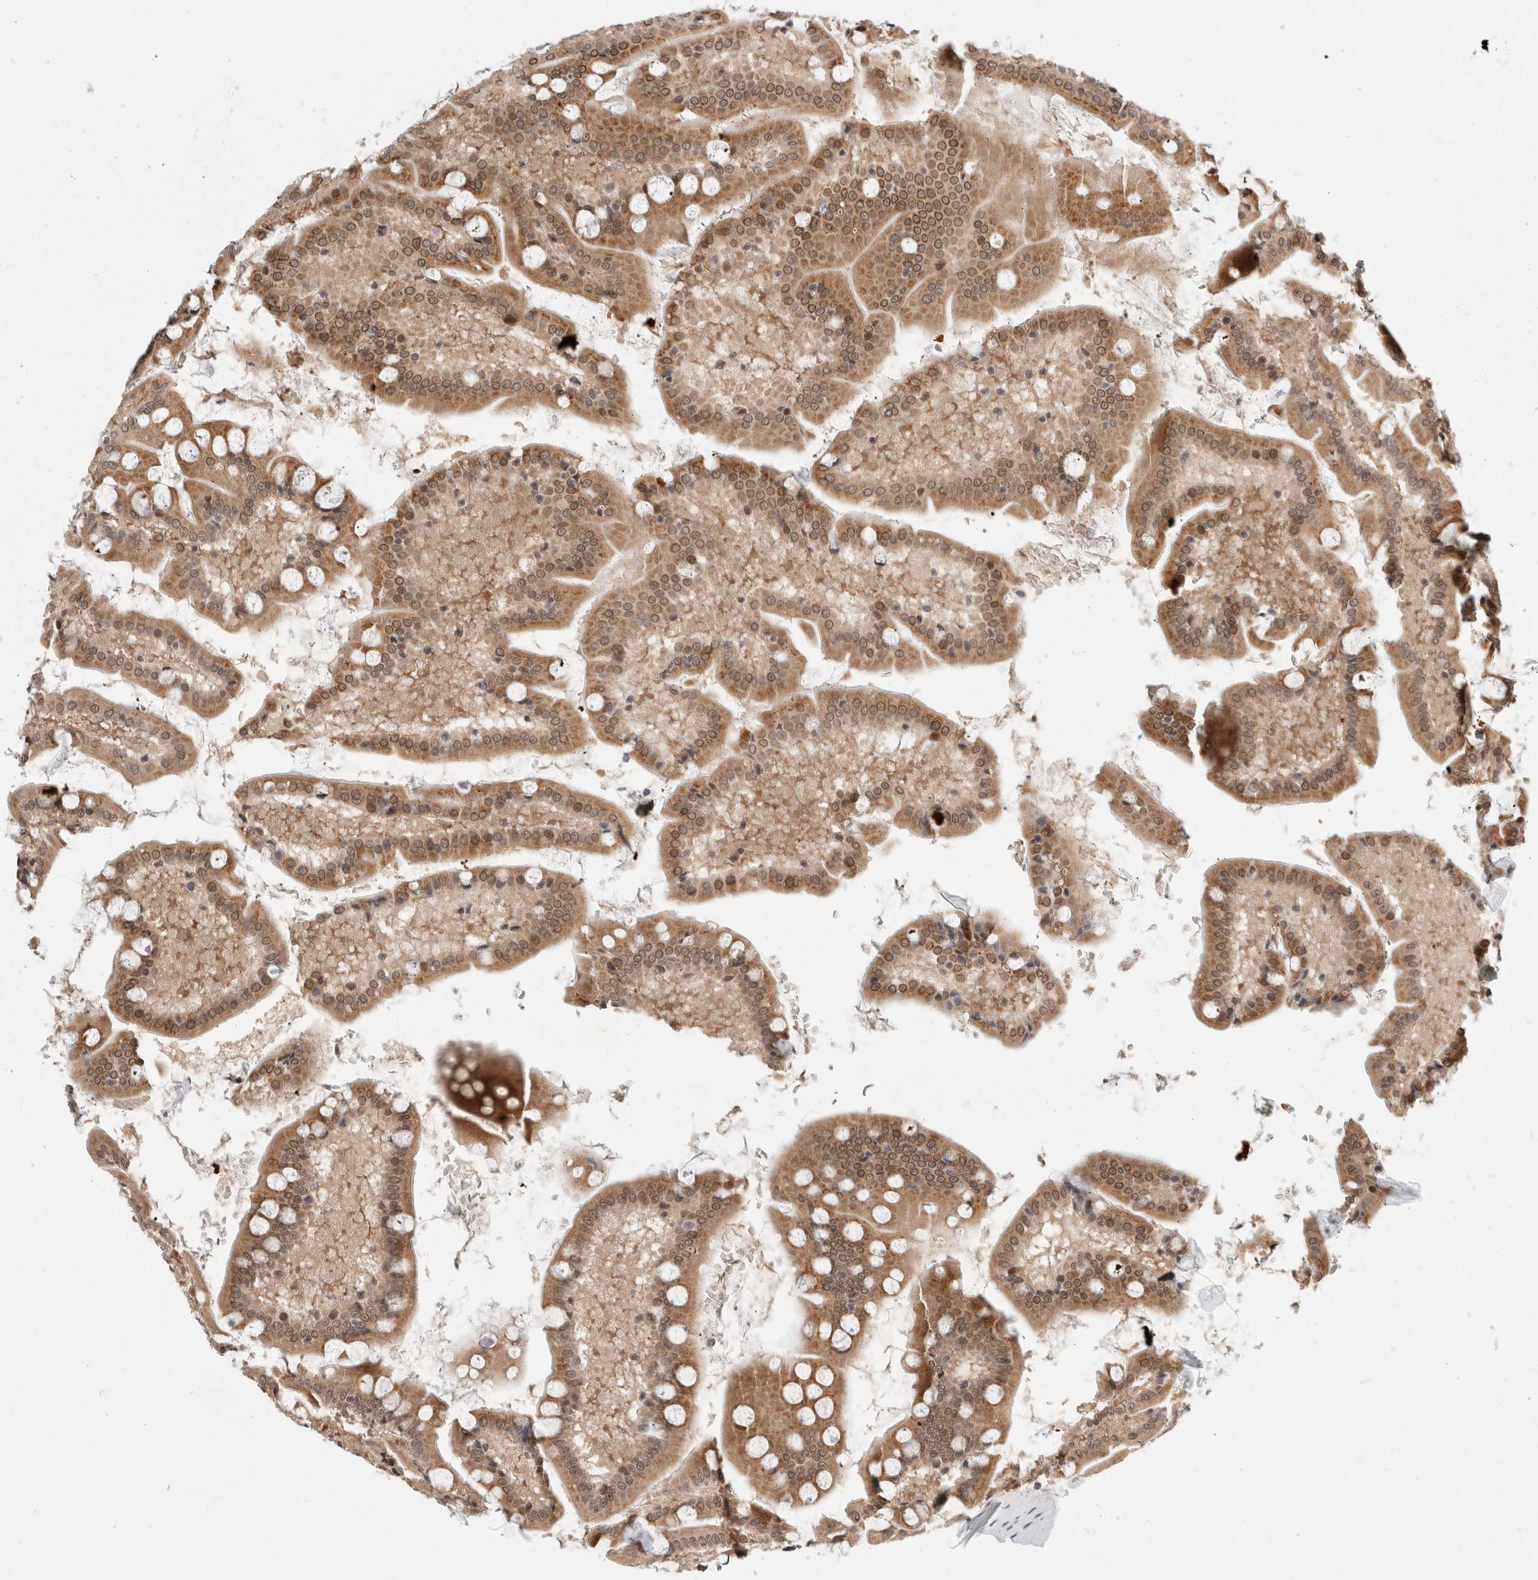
{"staining": {"intensity": "moderate", "quantity": ">75%", "location": "cytoplasmic/membranous,nuclear"}, "tissue": "small intestine", "cell_type": "Glandular cells", "image_type": "normal", "snomed": [{"axis": "morphology", "description": "Normal tissue, NOS"}, {"axis": "topography", "description": "Small intestine"}], "caption": "Immunohistochemical staining of normal small intestine shows moderate cytoplasmic/membranous,nuclear protein staining in about >75% of glandular cells.", "gene": "NCAPG2", "patient": {"sex": "male", "age": 41}}